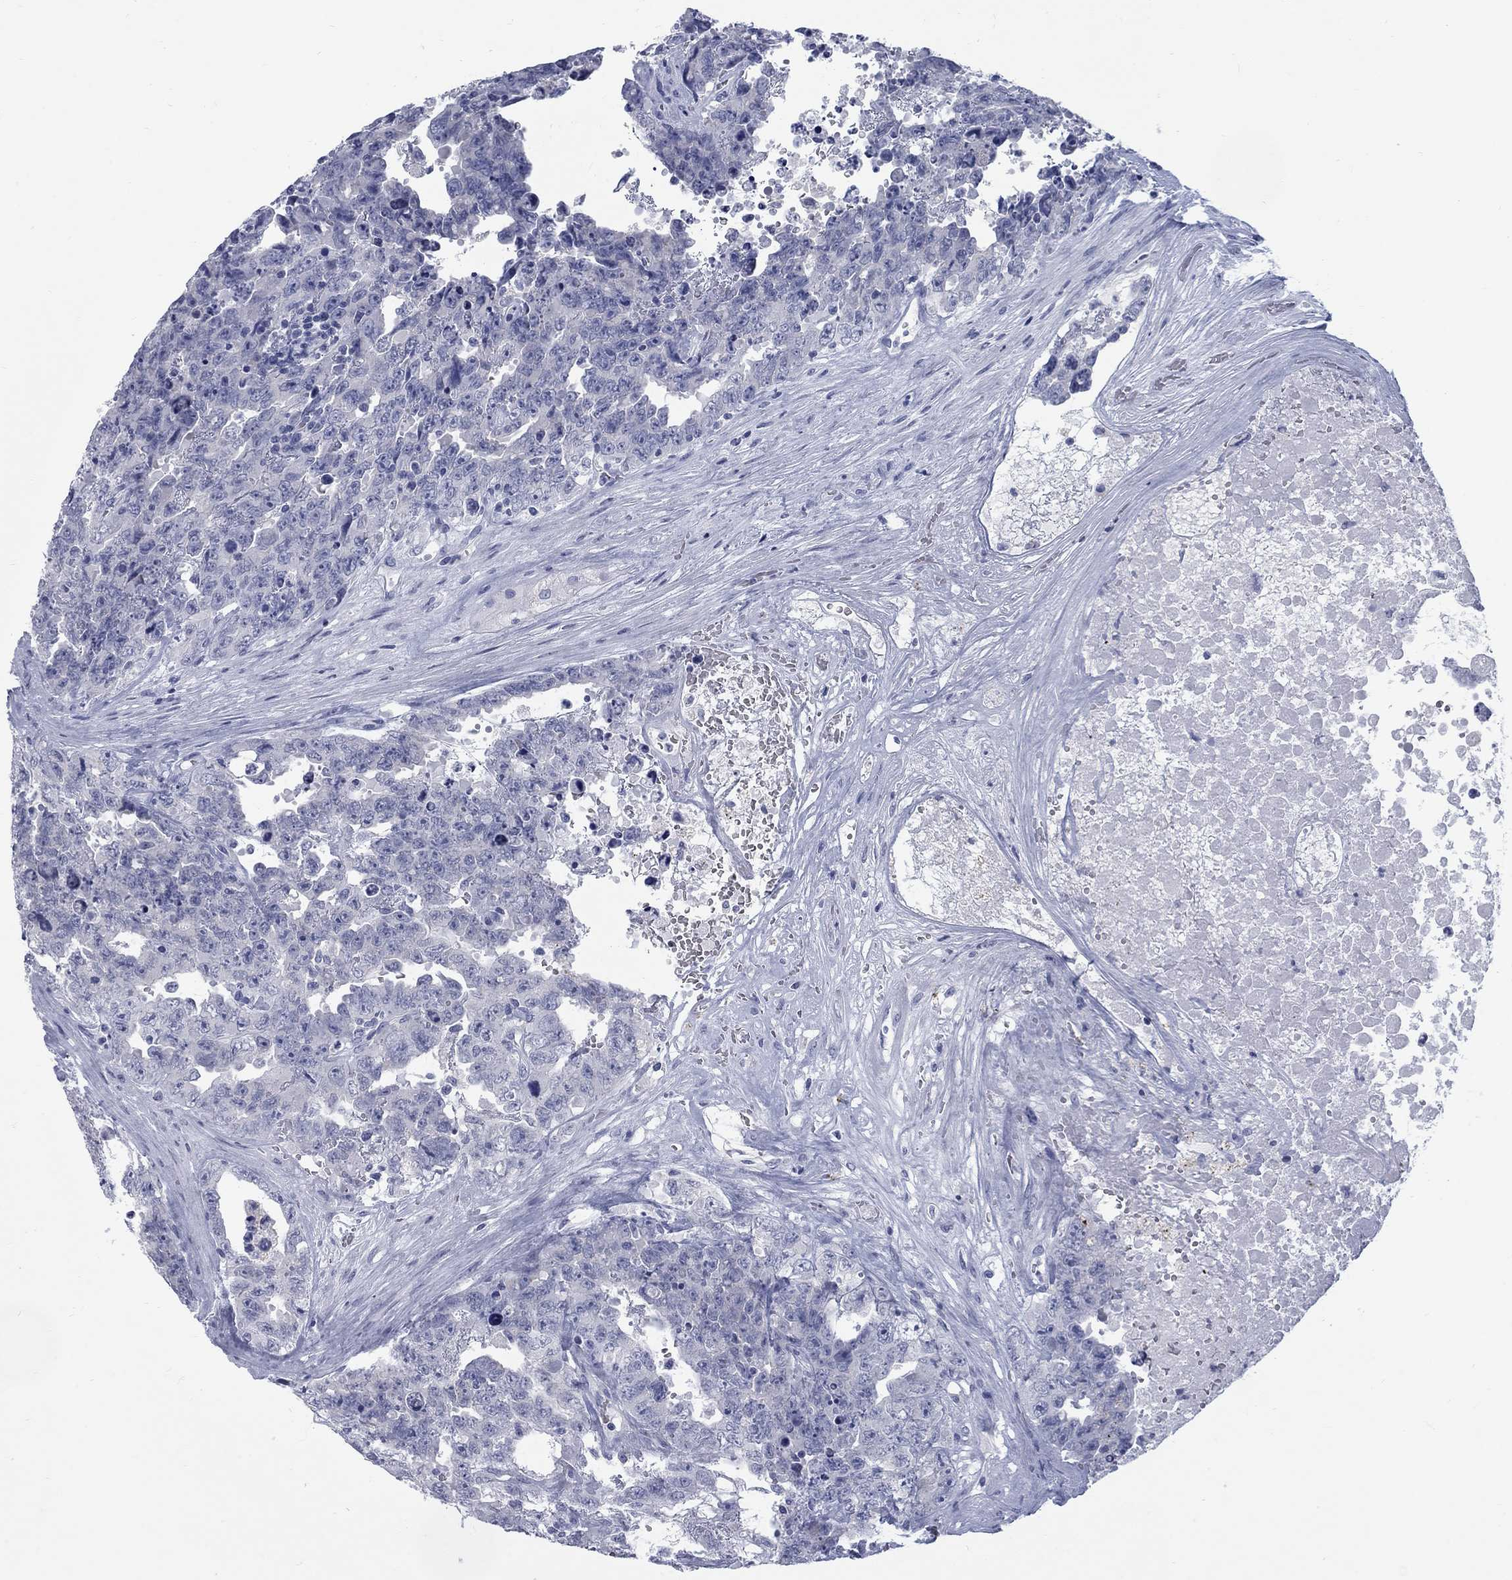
{"staining": {"intensity": "negative", "quantity": "none", "location": "none"}, "tissue": "testis cancer", "cell_type": "Tumor cells", "image_type": "cancer", "snomed": [{"axis": "morphology", "description": "Carcinoma, Embryonal, NOS"}, {"axis": "topography", "description": "Testis"}], "caption": "Tumor cells are negative for protein expression in human embryonal carcinoma (testis).", "gene": "RFTN2", "patient": {"sex": "male", "age": 24}}